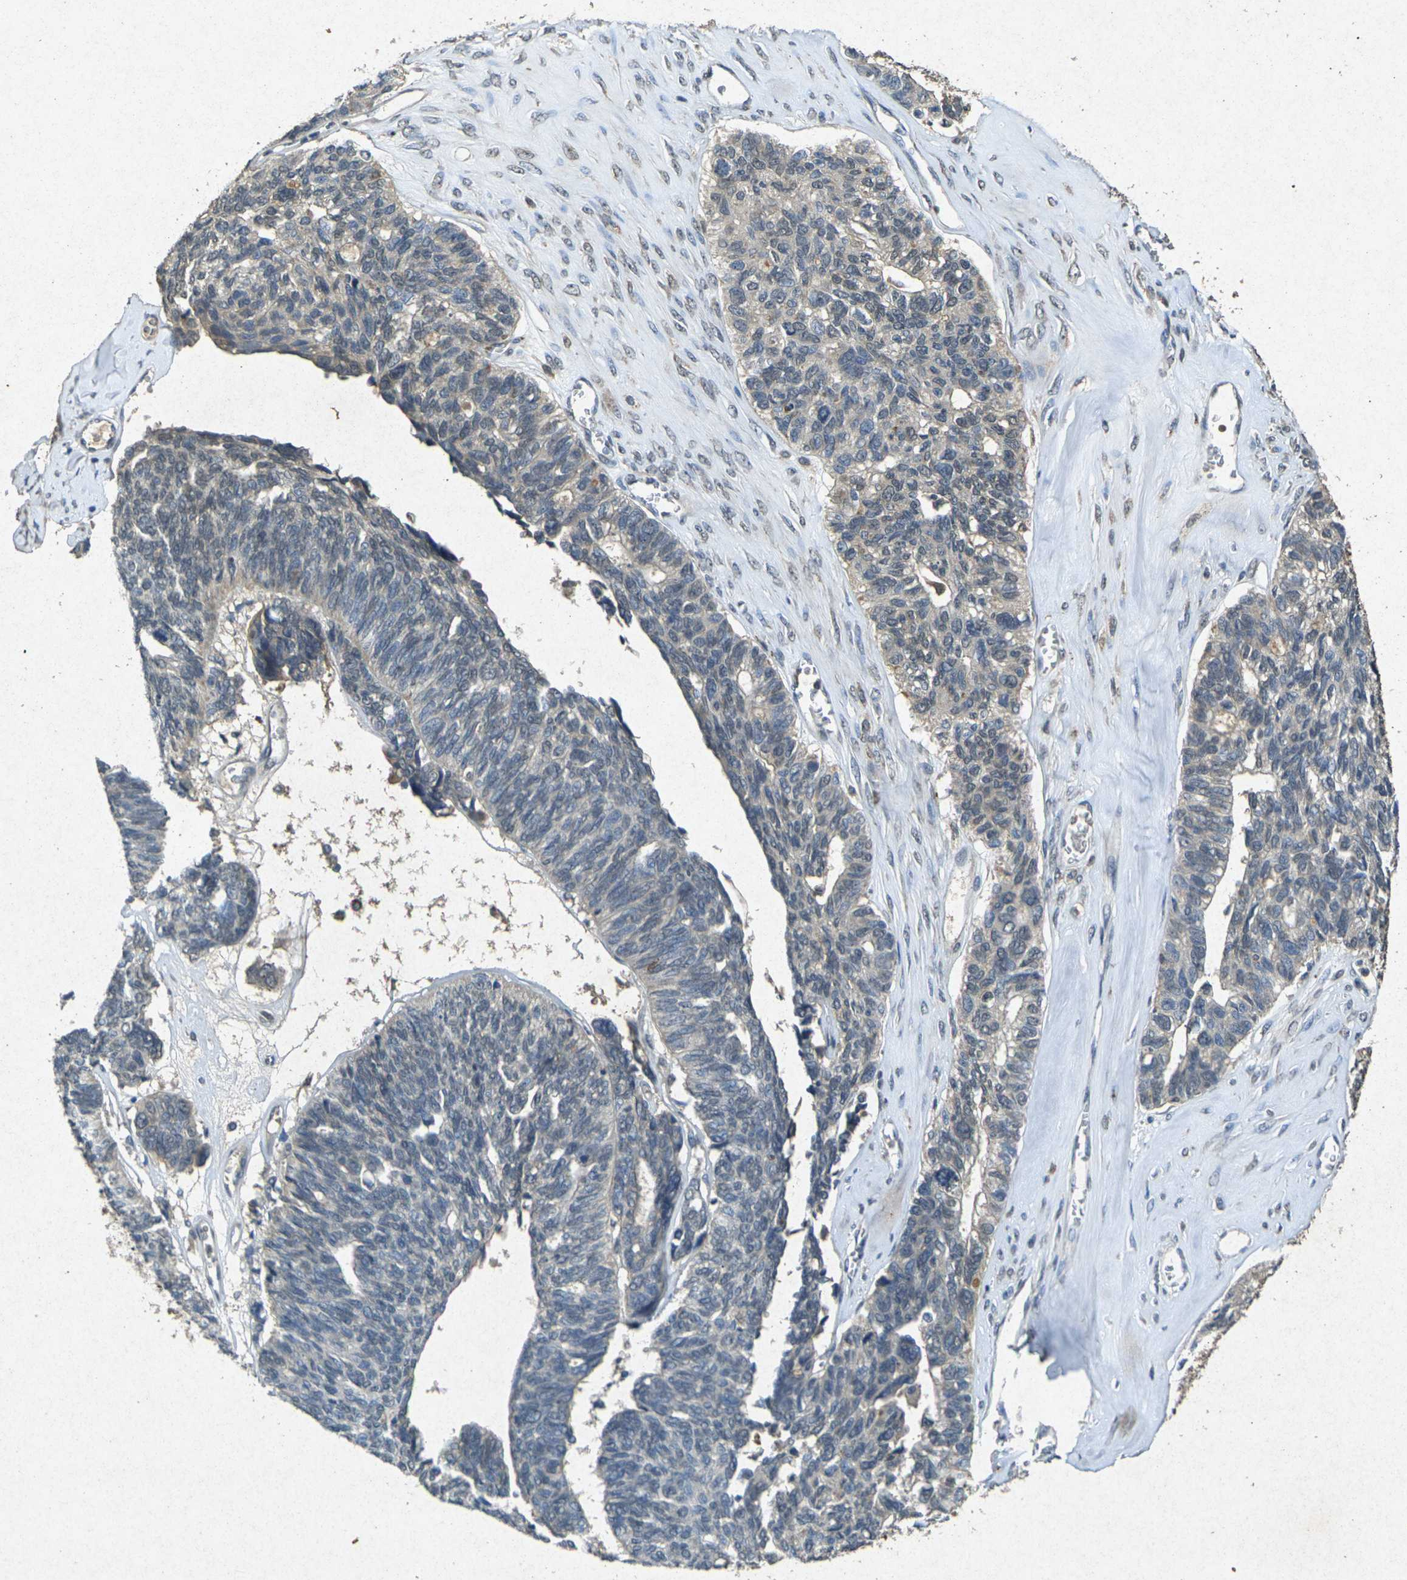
{"staining": {"intensity": "weak", "quantity": "<25%", "location": "cytoplasmic/membranous"}, "tissue": "ovarian cancer", "cell_type": "Tumor cells", "image_type": "cancer", "snomed": [{"axis": "morphology", "description": "Cystadenocarcinoma, serous, NOS"}, {"axis": "topography", "description": "Ovary"}], "caption": "Protein analysis of ovarian serous cystadenocarcinoma exhibits no significant staining in tumor cells.", "gene": "RGMA", "patient": {"sex": "female", "age": 79}}